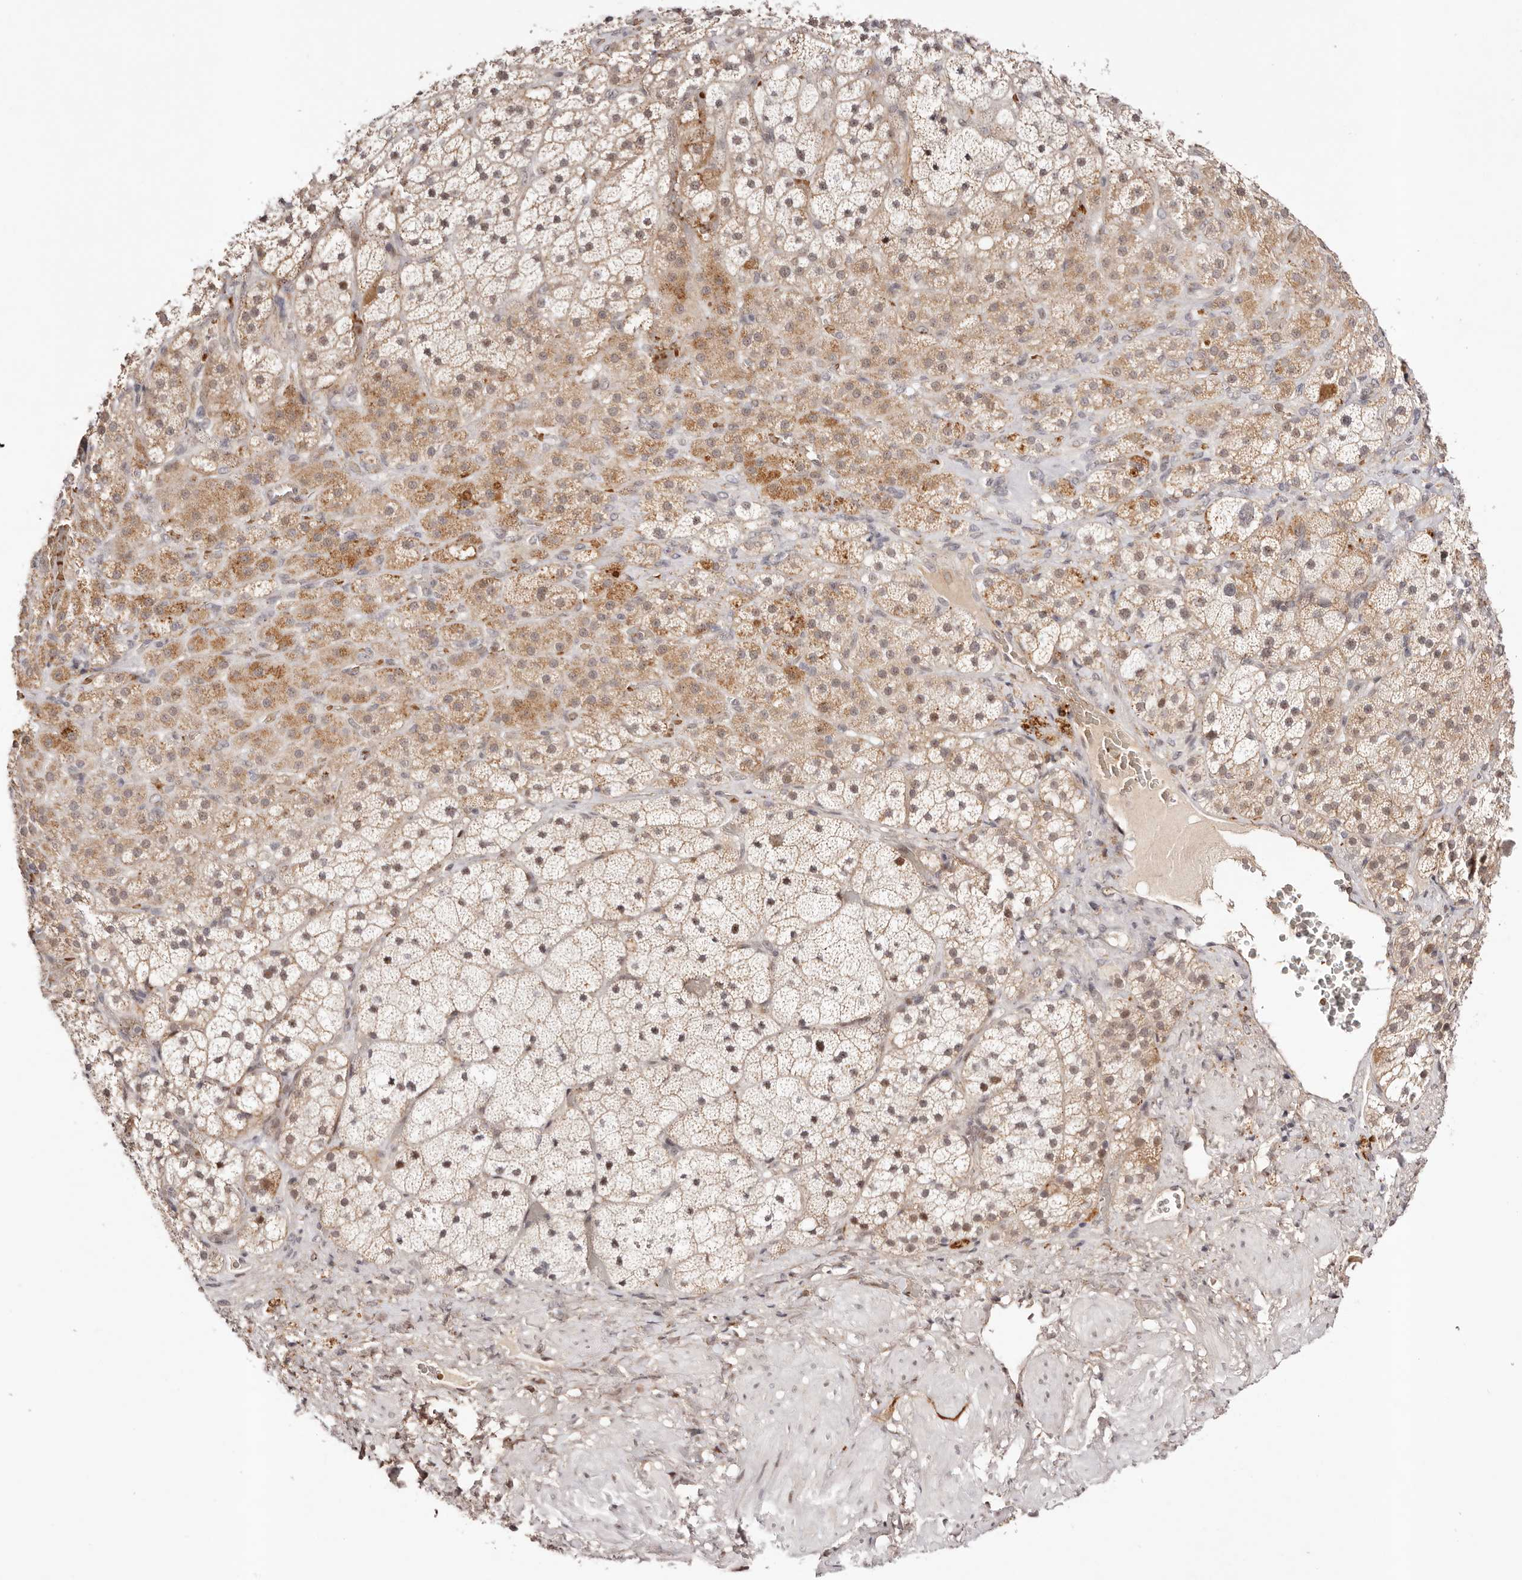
{"staining": {"intensity": "moderate", "quantity": "25%-75%", "location": "cytoplasmic/membranous,nuclear"}, "tissue": "adrenal gland", "cell_type": "Glandular cells", "image_type": "normal", "snomed": [{"axis": "morphology", "description": "Normal tissue, NOS"}, {"axis": "topography", "description": "Adrenal gland"}], "caption": "High-power microscopy captured an immunohistochemistry (IHC) image of normal adrenal gland, revealing moderate cytoplasmic/membranous,nuclear expression in about 25%-75% of glandular cells. The protein of interest is shown in brown color, while the nuclei are stained blue.", "gene": "WRN", "patient": {"sex": "male", "age": 57}}